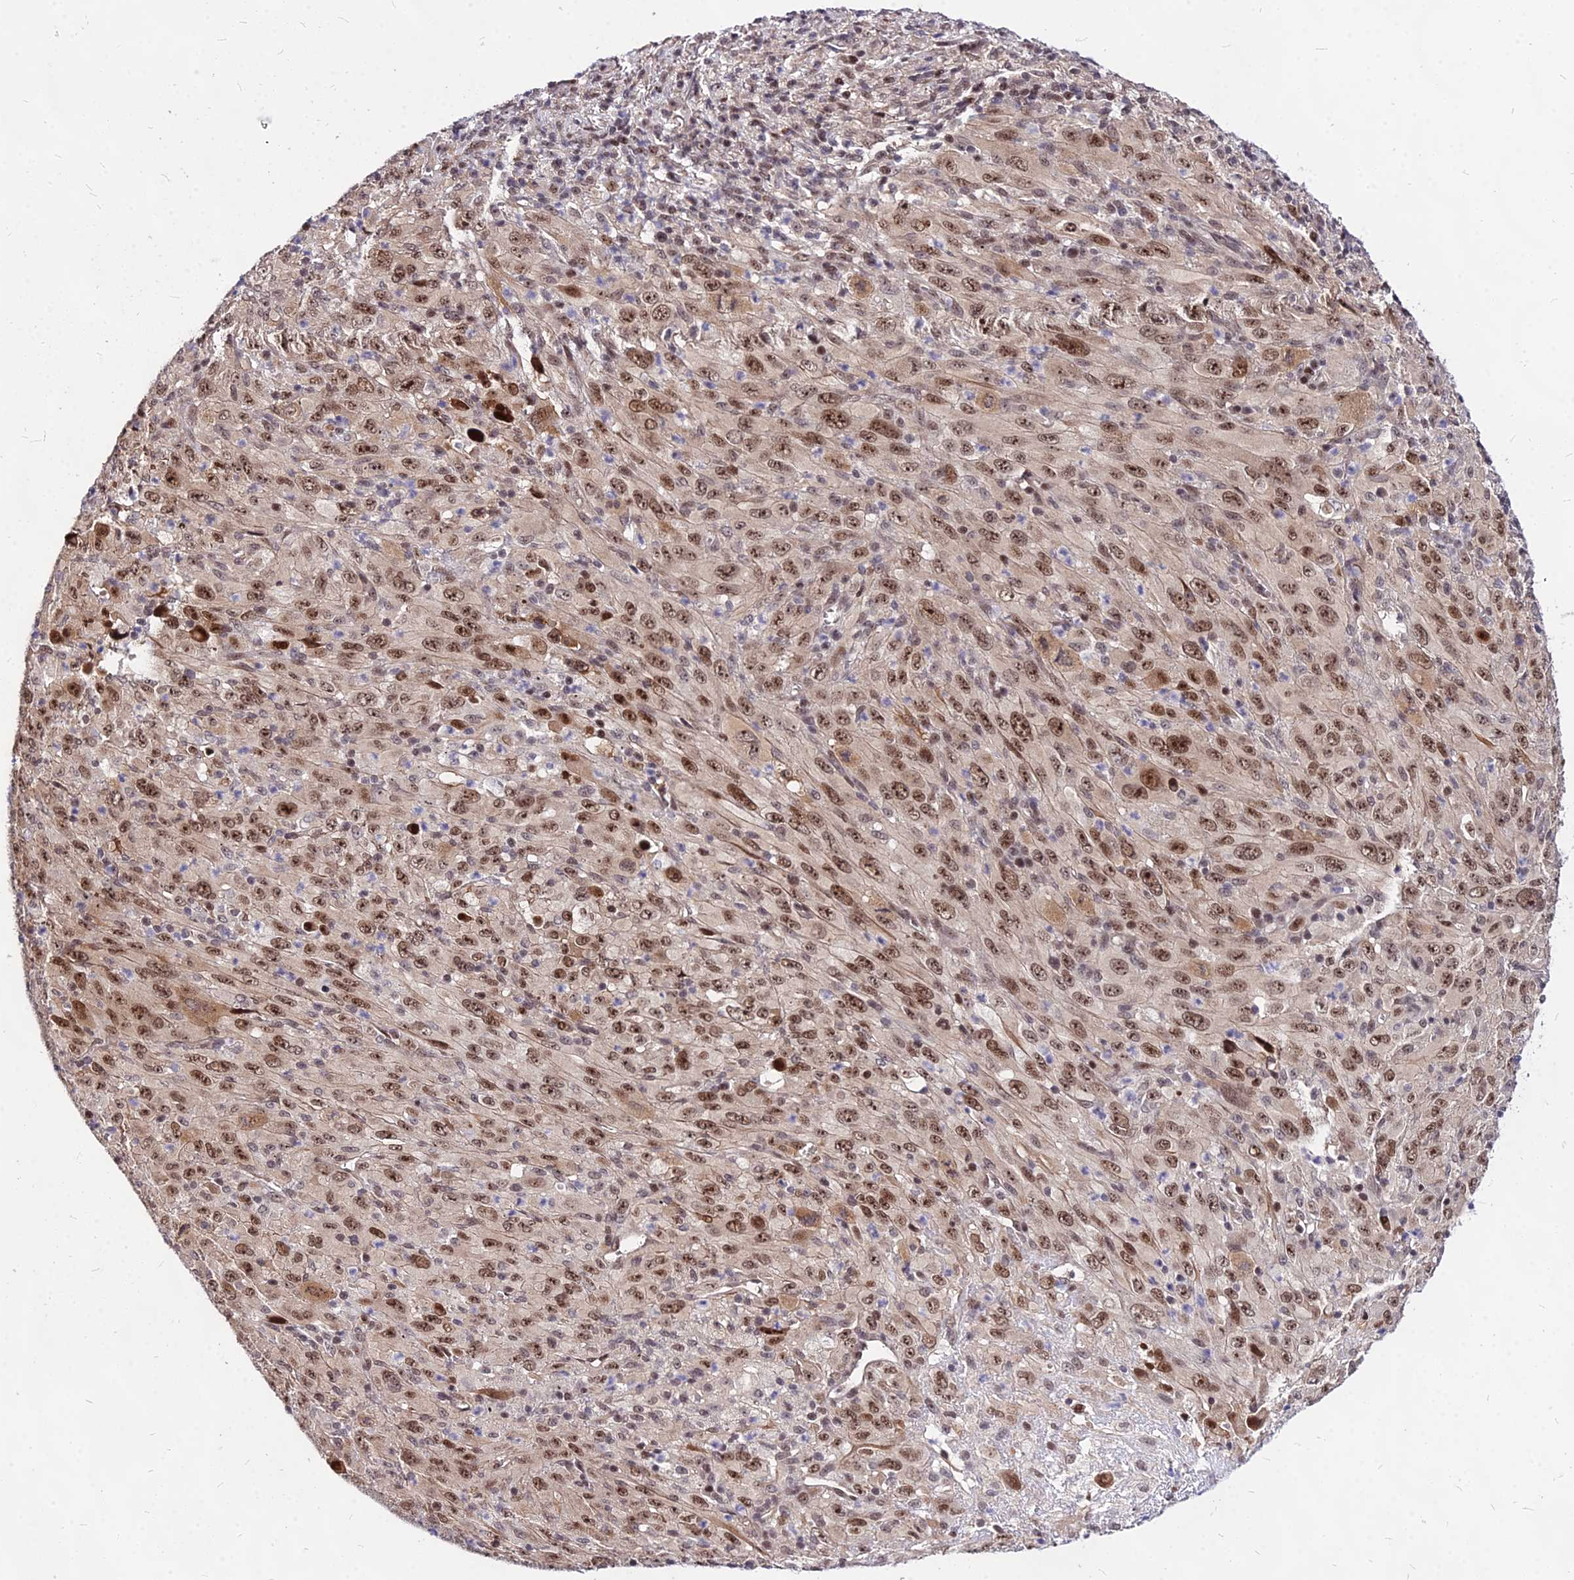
{"staining": {"intensity": "moderate", "quantity": ">75%", "location": "cytoplasmic/membranous,nuclear"}, "tissue": "melanoma", "cell_type": "Tumor cells", "image_type": "cancer", "snomed": [{"axis": "morphology", "description": "Malignant melanoma, Metastatic site"}, {"axis": "topography", "description": "Skin"}], "caption": "IHC image of malignant melanoma (metastatic site) stained for a protein (brown), which exhibits medium levels of moderate cytoplasmic/membranous and nuclear positivity in about >75% of tumor cells.", "gene": "DDX55", "patient": {"sex": "female", "age": 56}}